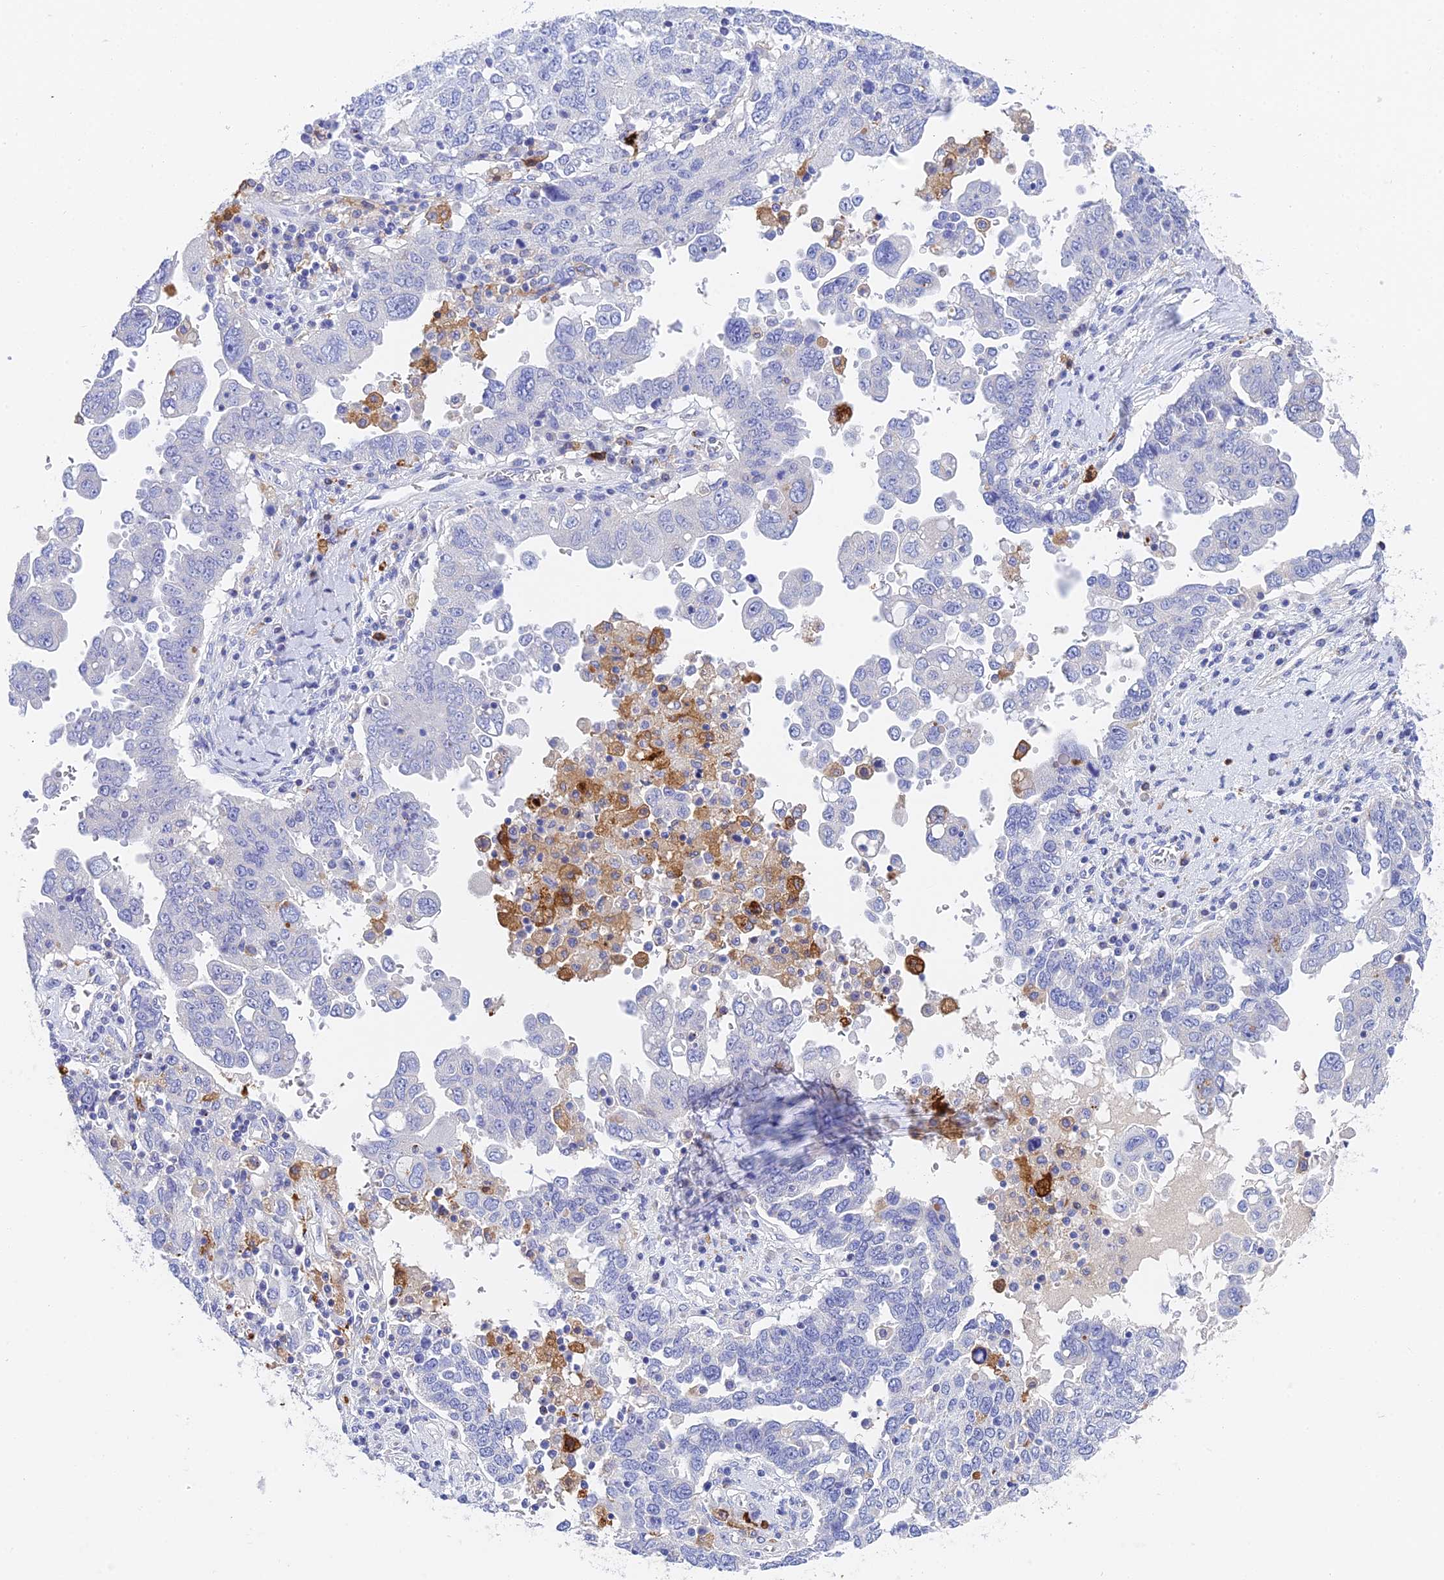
{"staining": {"intensity": "negative", "quantity": "none", "location": "none"}, "tissue": "ovarian cancer", "cell_type": "Tumor cells", "image_type": "cancer", "snomed": [{"axis": "morphology", "description": "Carcinoma, endometroid"}, {"axis": "topography", "description": "Ovary"}], "caption": "Immunohistochemistry micrograph of human ovarian endometroid carcinoma stained for a protein (brown), which exhibits no expression in tumor cells.", "gene": "ADAMTS13", "patient": {"sex": "female", "age": 62}}